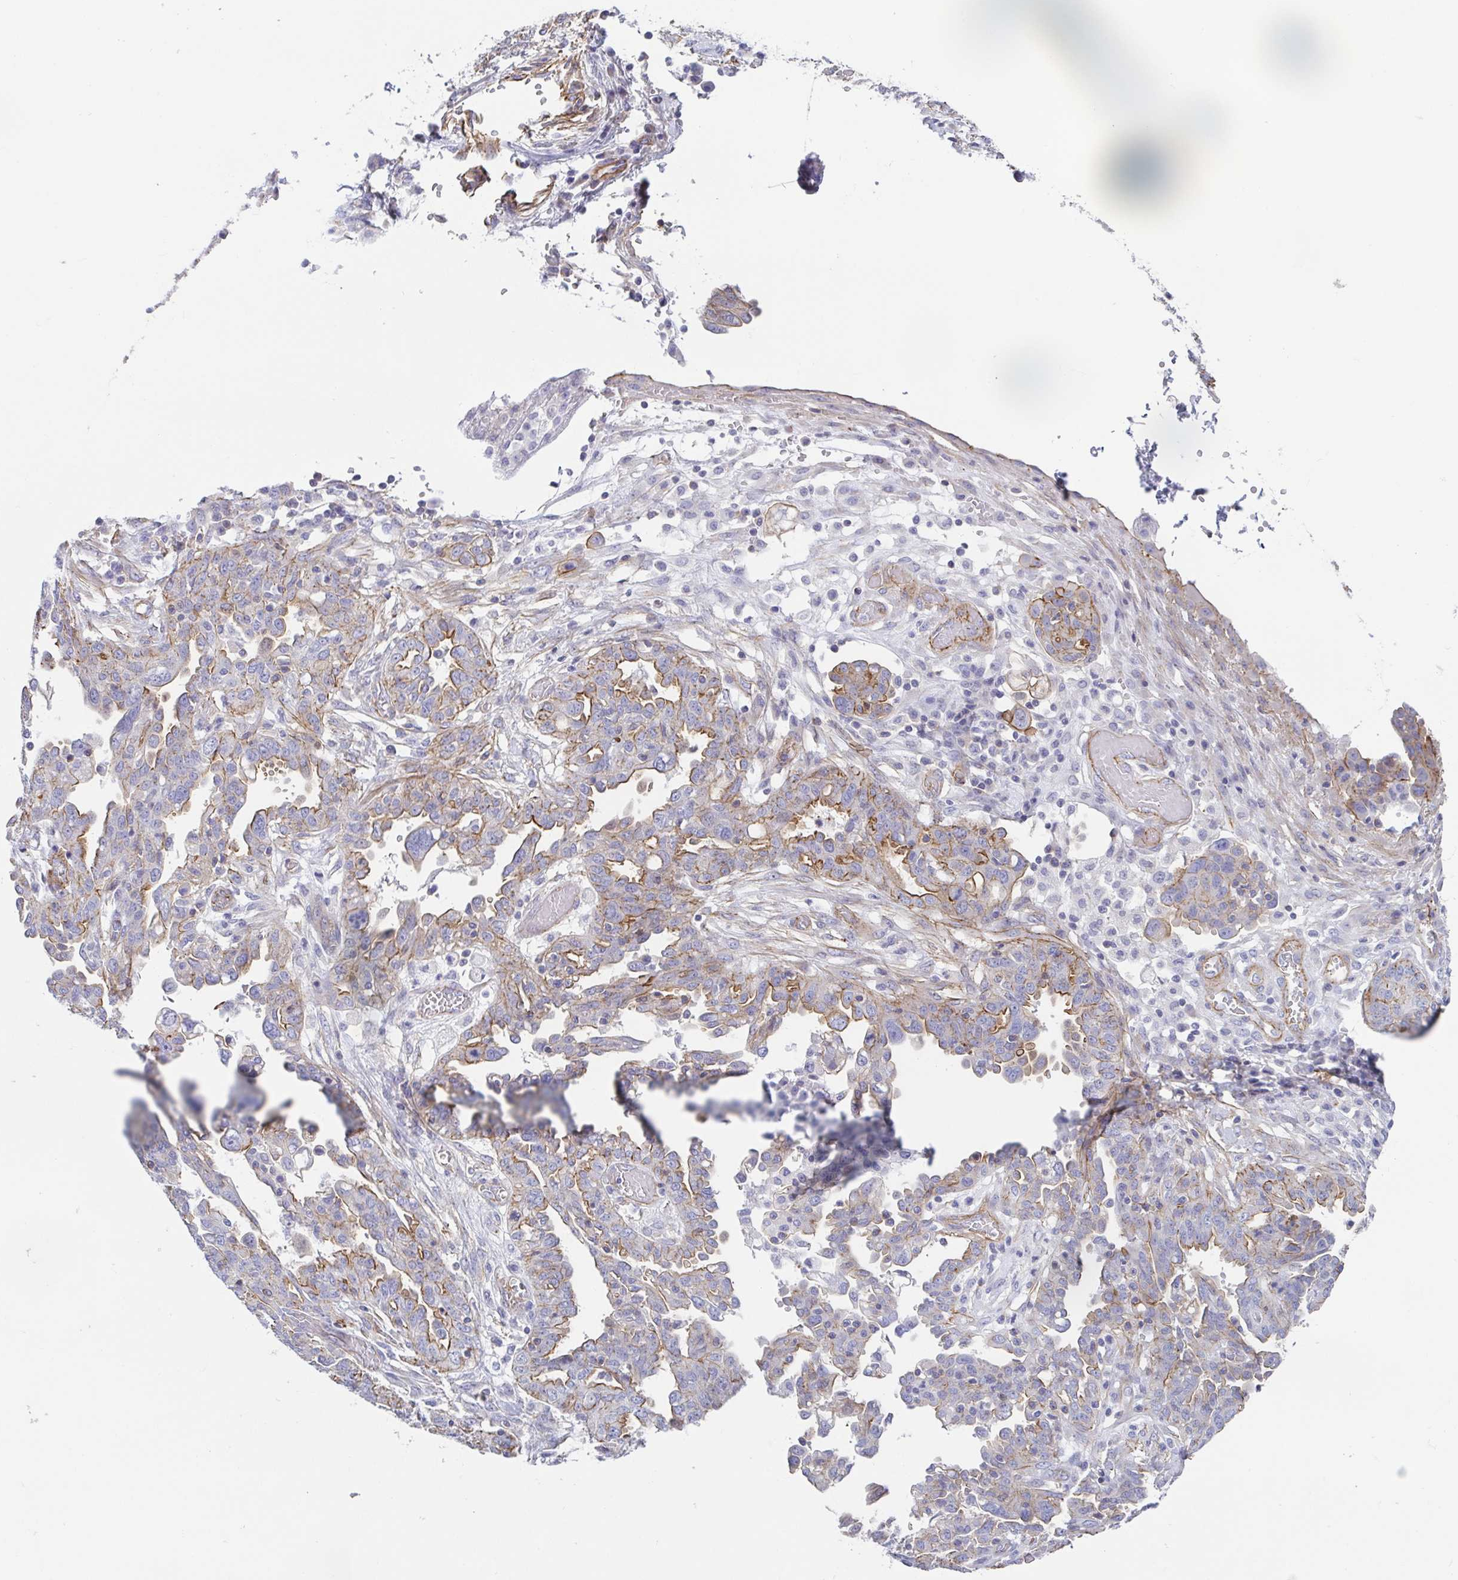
{"staining": {"intensity": "moderate", "quantity": "25%-75%", "location": "cytoplasmic/membranous"}, "tissue": "ovarian cancer", "cell_type": "Tumor cells", "image_type": "cancer", "snomed": [{"axis": "morphology", "description": "Cystadenocarcinoma, serous, NOS"}, {"axis": "topography", "description": "Ovary"}], "caption": "IHC image of ovarian cancer (serous cystadenocarcinoma) stained for a protein (brown), which displays medium levels of moderate cytoplasmic/membranous positivity in about 25%-75% of tumor cells.", "gene": "TRAM2", "patient": {"sex": "female", "age": 67}}